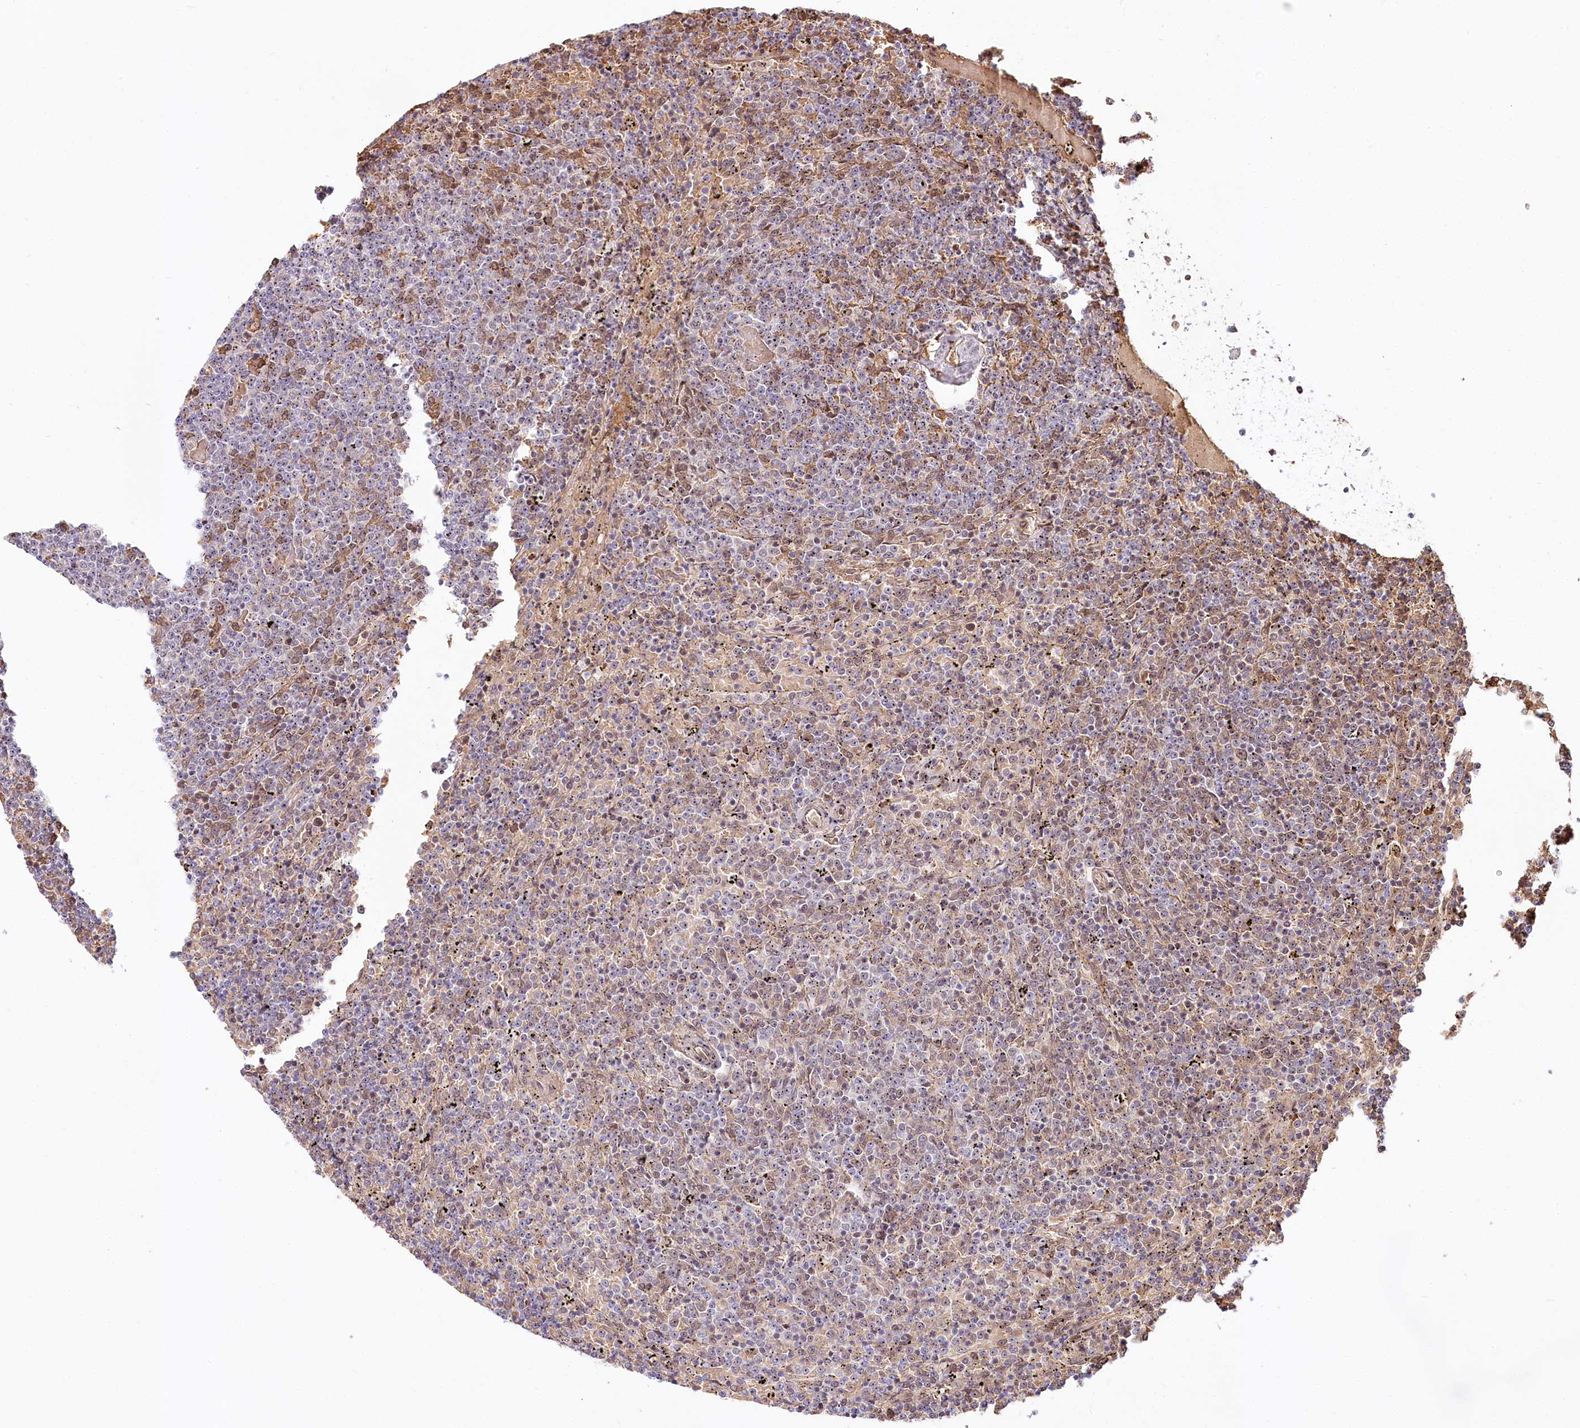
{"staining": {"intensity": "weak", "quantity": "<25%", "location": "nuclear"}, "tissue": "lymphoma", "cell_type": "Tumor cells", "image_type": "cancer", "snomed": [{"axis": "morphology", "description": "Malignant lymphoma, non-Hodgkin's type, Low grade"}, {"axis": "topography", "description": "Spleen"}], "caption": "DAB (3,3'-diaminobenzidine) immunohistochemical staining of lymphoma reveals no significant staining in tumor cells. The staining is performed using DAB brown chromogen with nuclei counter-stained in using hematoxylin.", "gene": "TUBGCP2", "patient": {"sex": "female", "age": 50}}